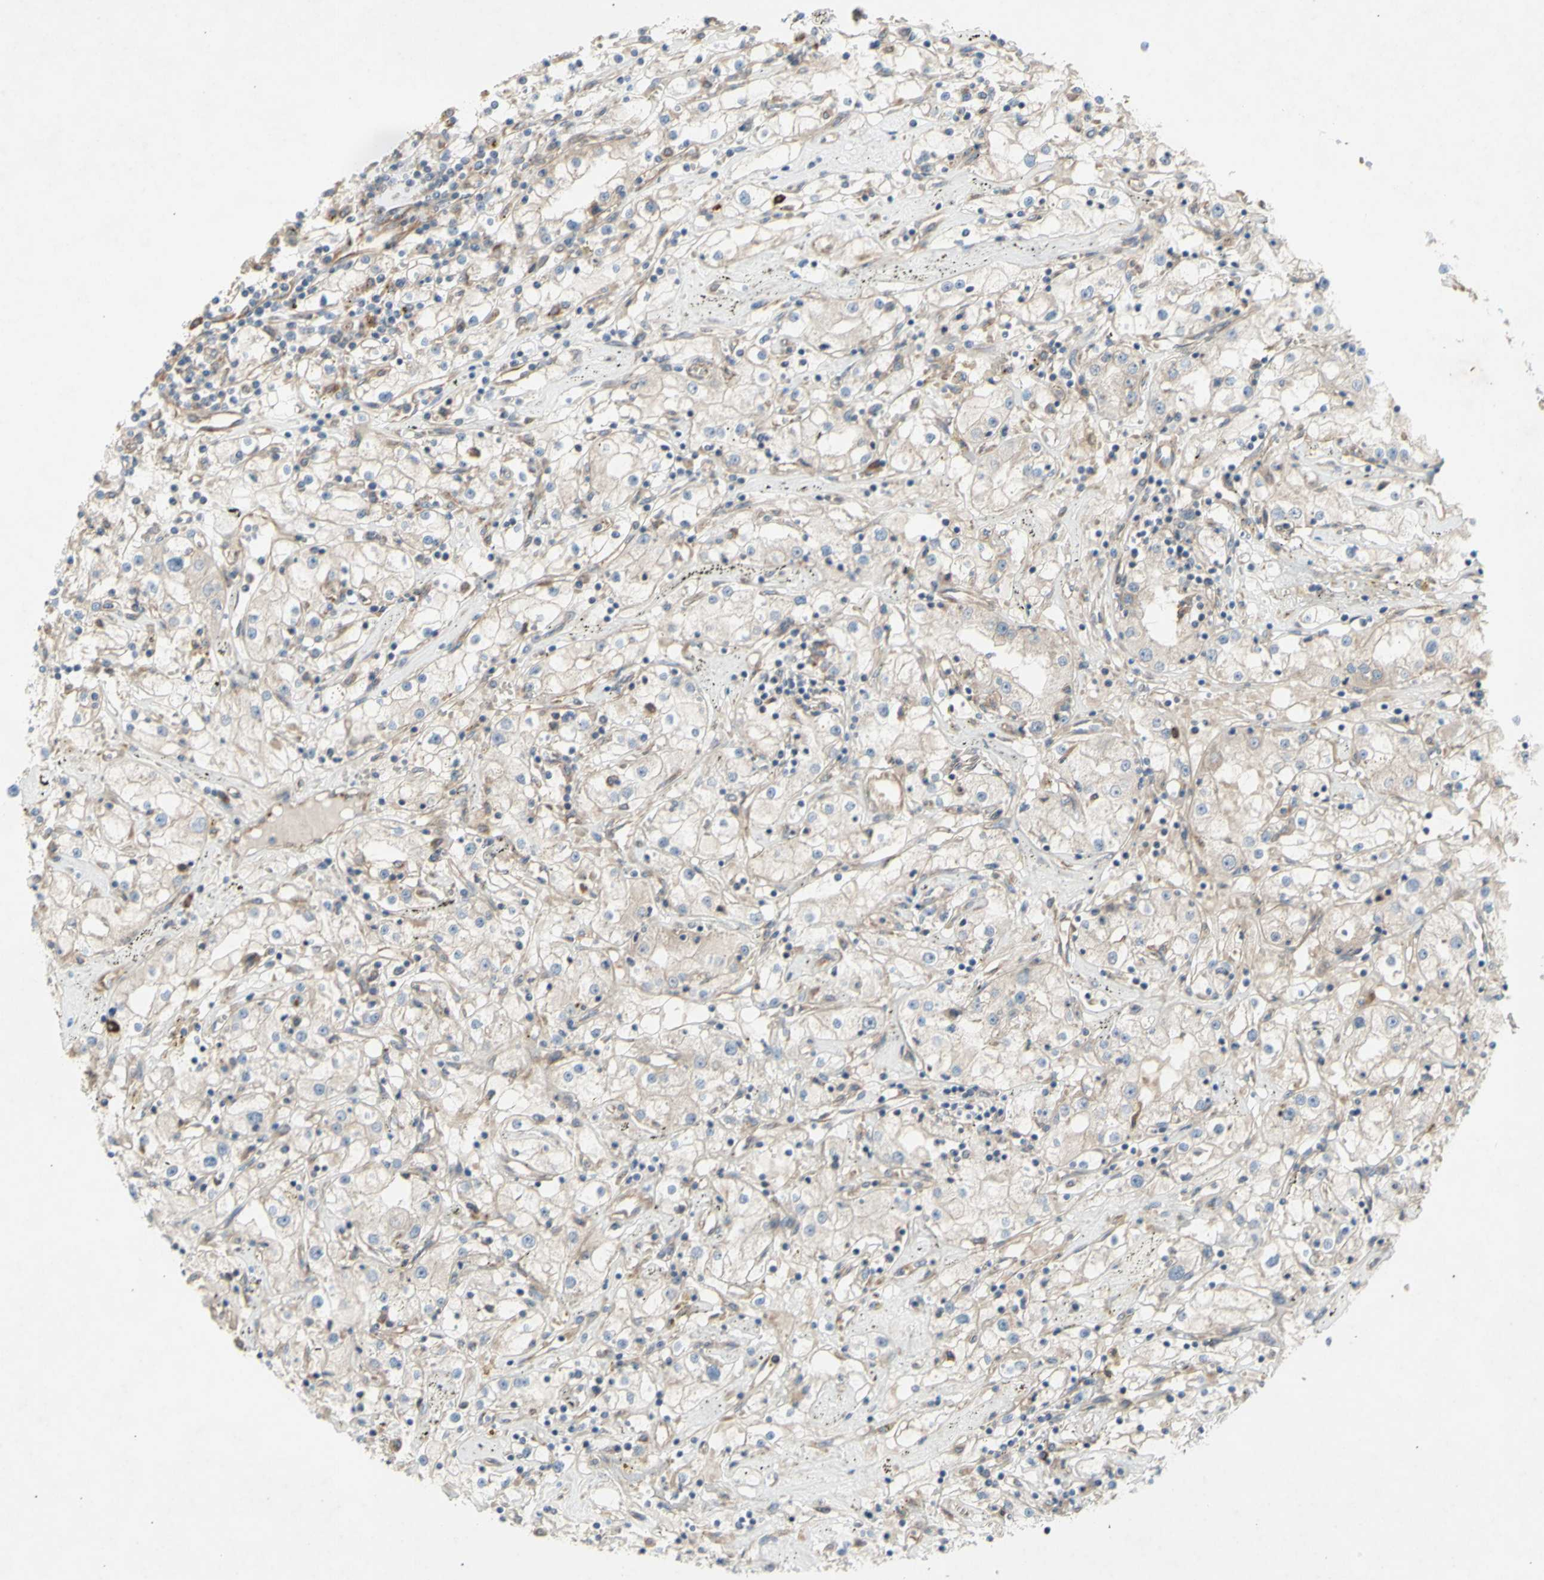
{"staining": {"intensity": "weak", "quantity": "25%-75%", "location": "cytoplasmic/membranous"}, "tissue": "renal cancer", "cell_type": "Tumor cells", "image_type": "cancer", "snomed": [{"axis": "morphology", "description": "Adenocarcinoma, NOS"}, {"axis": "topography", "description": "Kidney"}], "caption": "This is an image of immunohistochemistry staining of renal adenocarcinoma, which shows weak expression in the cytoplasmic/membranous of tumor cells.", "gene": "KLC1", "patient": {"sex": "male", "age": 56}}